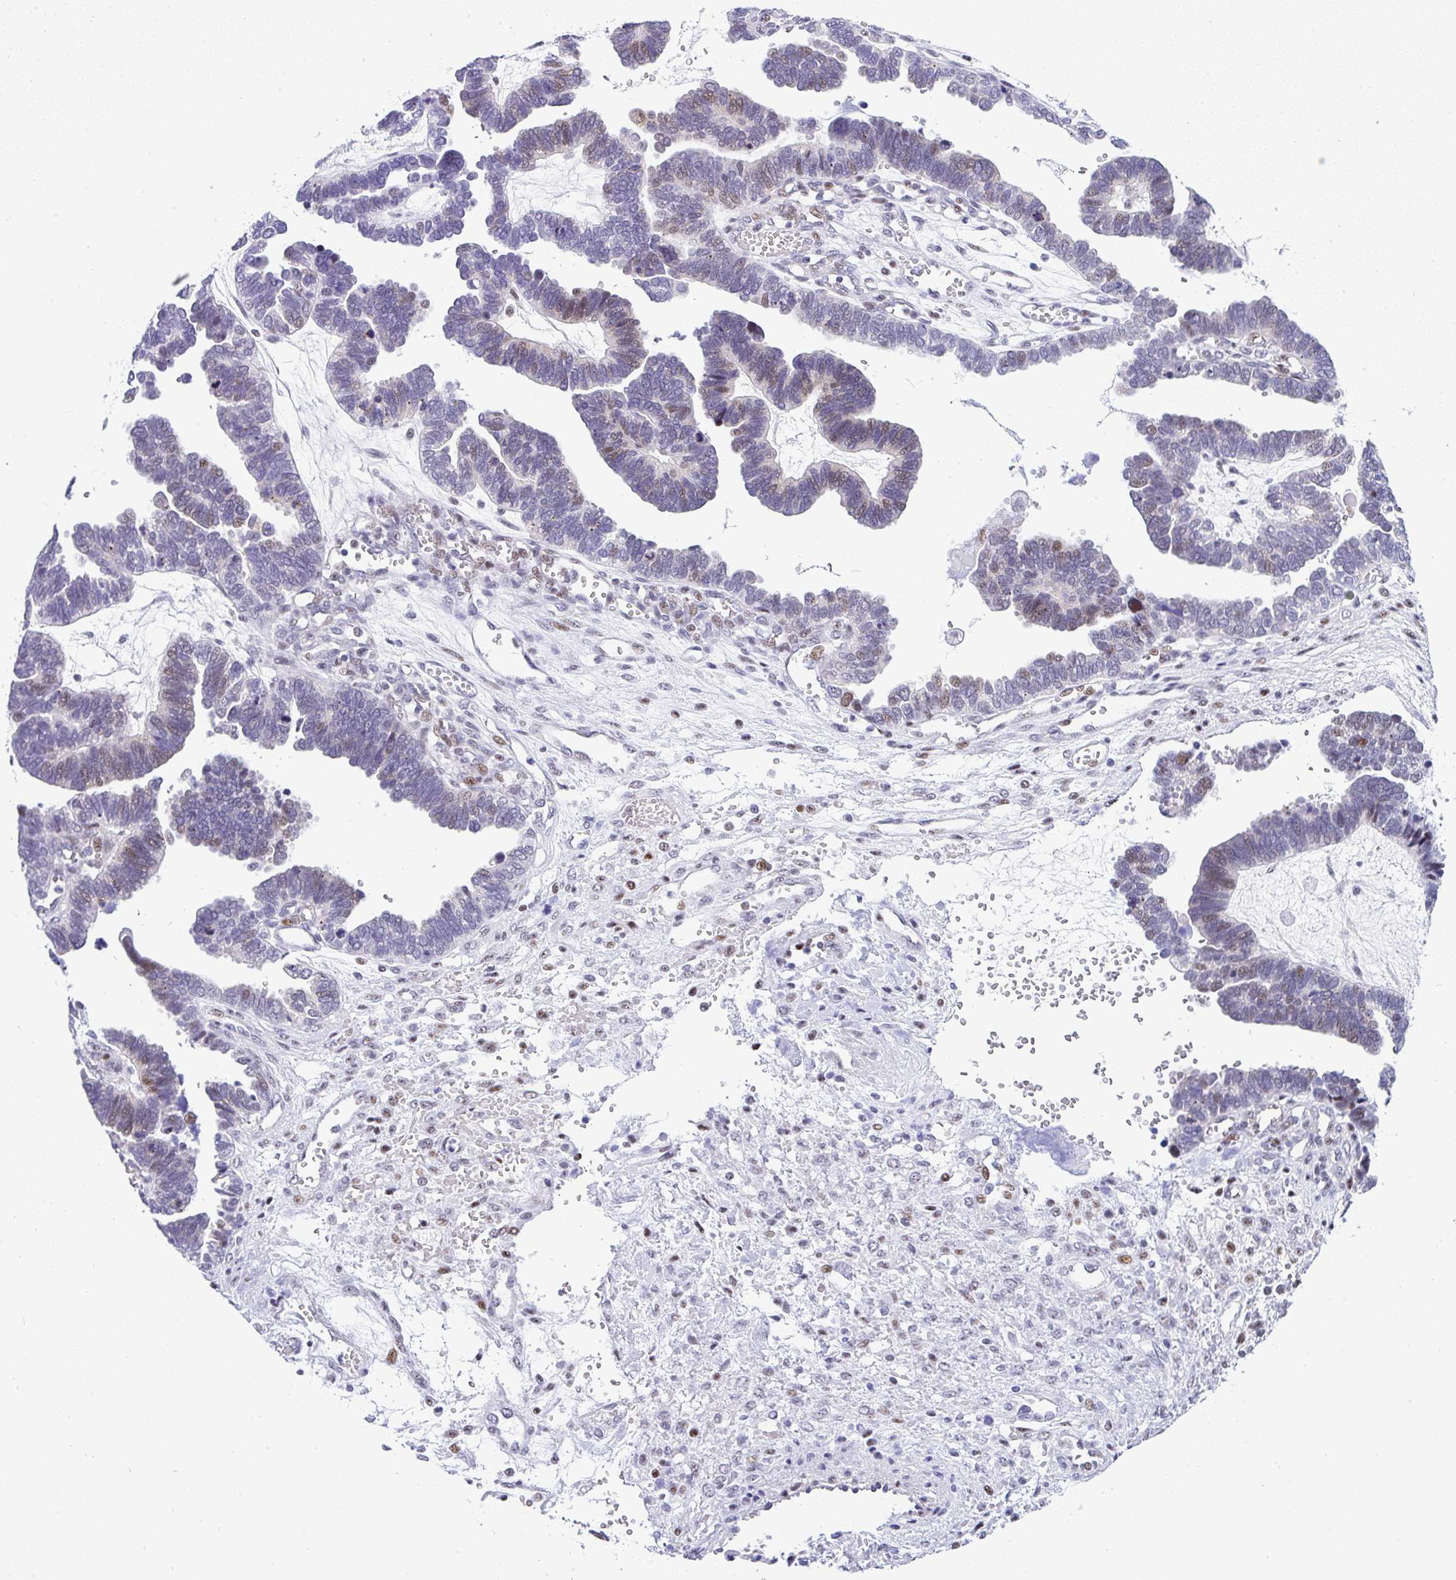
{"staining": {"intensity": "moderate", "quantity": "<25%", "location": "nuclear"}, "tissue": "ovarian cancer", "cell_type": "Tumor cells", "image_type": "cancer", "snomed": [{"axis": "morphology", "description": "Cystadenocarcinoma, serous, NOS"}, {"axis": "topography", "description": "Ovary"}], "caption": "Moderate nuclear staining for a protein is seen in approximately <25% of tumor cells of serous cystadenocarcinoma (ovarian) using immunohistochemistry.", "gene": "NR1D2", "patient": {"sex": "female", "age": 51}}